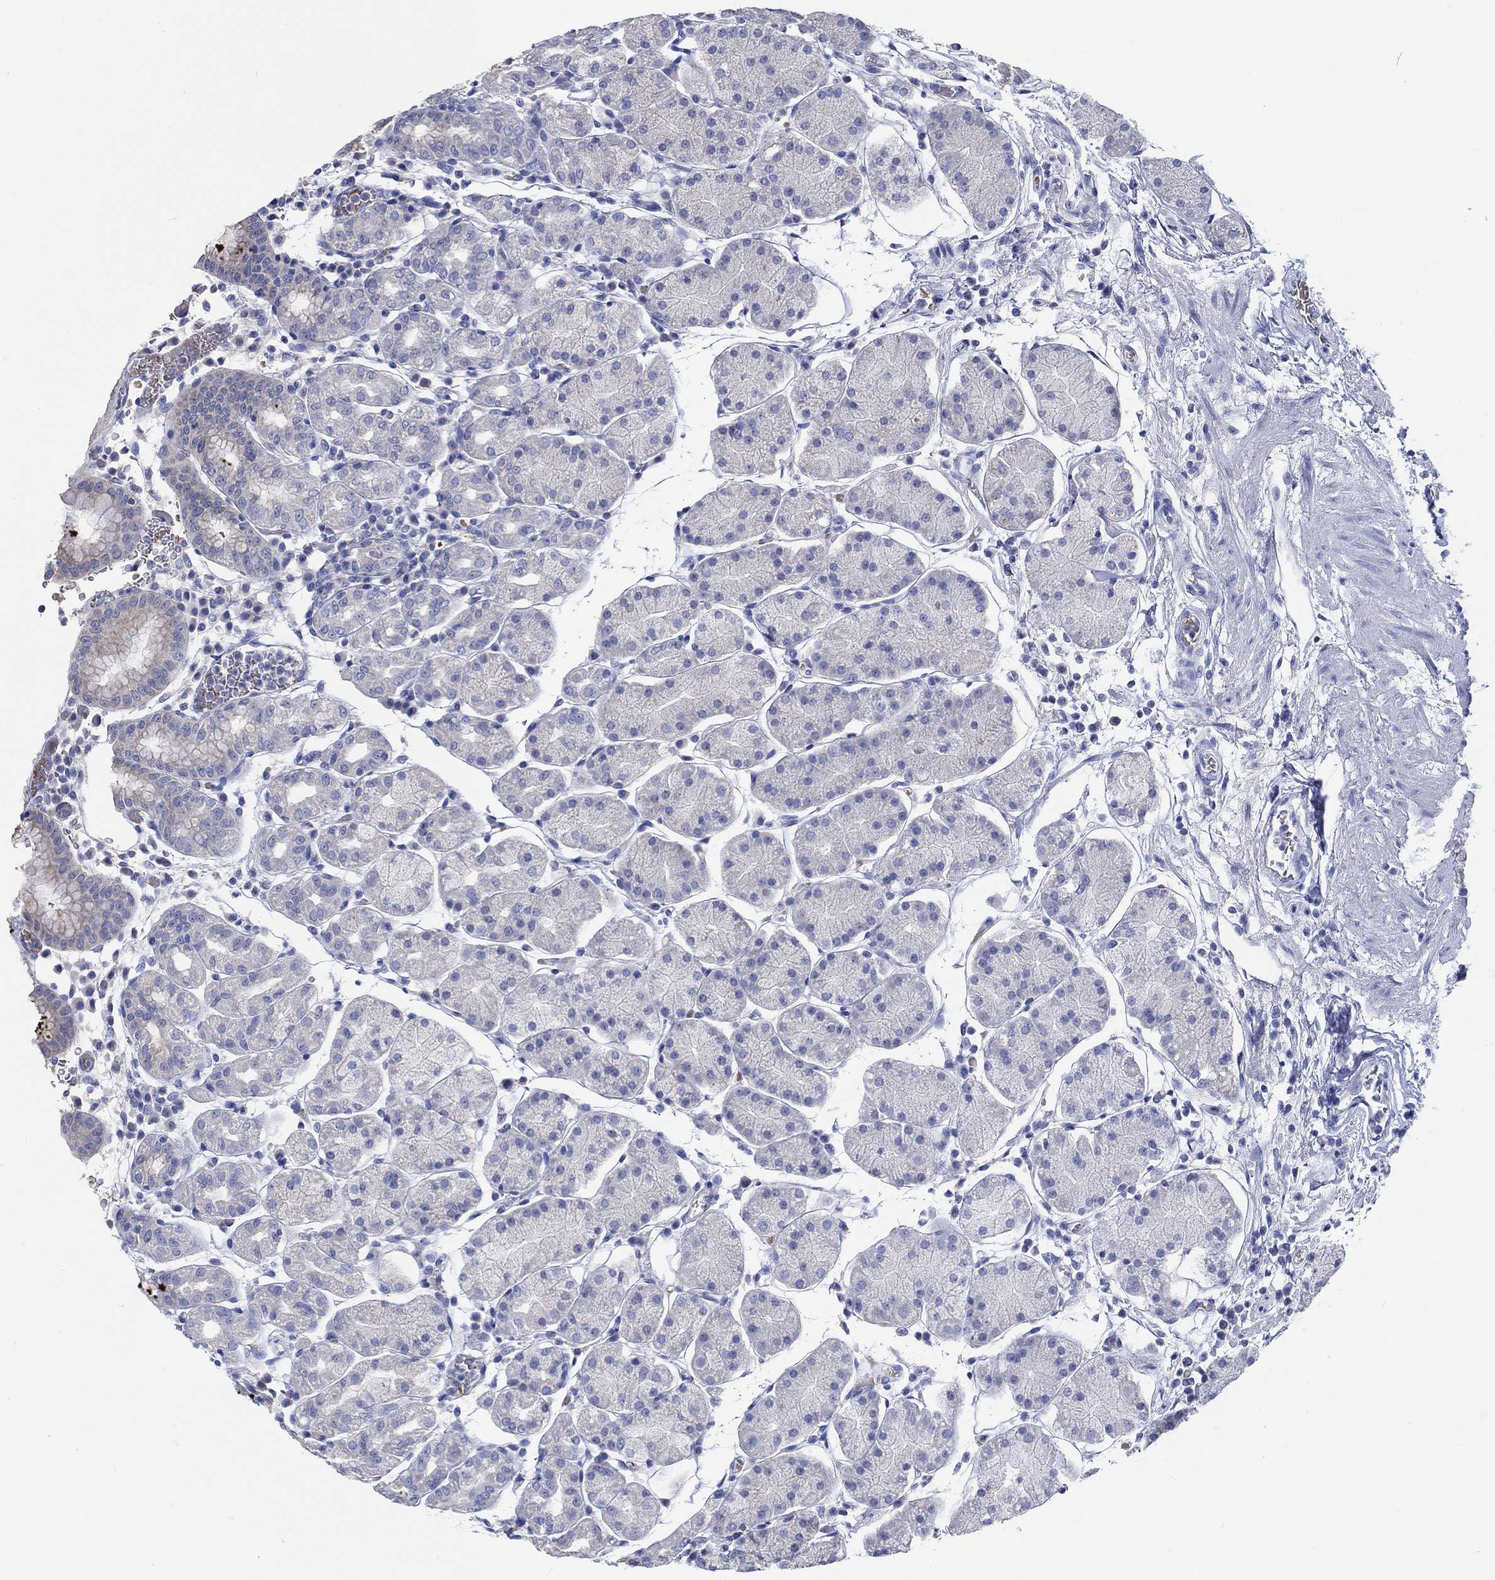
{"staining": {"intensity": "negative", "quantity": "none", "location": "none"}, "tissue": "stomach", "cell_type": "Glandular cells", "image_type": "normal", "snomed": [{"axis": "morphology", "description": "Normal tissue, NOS"}, {"axis": "topography", "description": "Stomach"}], "caption": "Histopathology image shows no significant protein staining in glandular cells of unremarkable stomach. The staining was performed using DAB (3,3'-diaminobenzidine) to visualize the protein expression in brown, while the nuclei were stained in blue with hematoxylin (Magnification: 20x).", "gene": "KCNA1", "patient": {"sex": "male", "age": 54}}